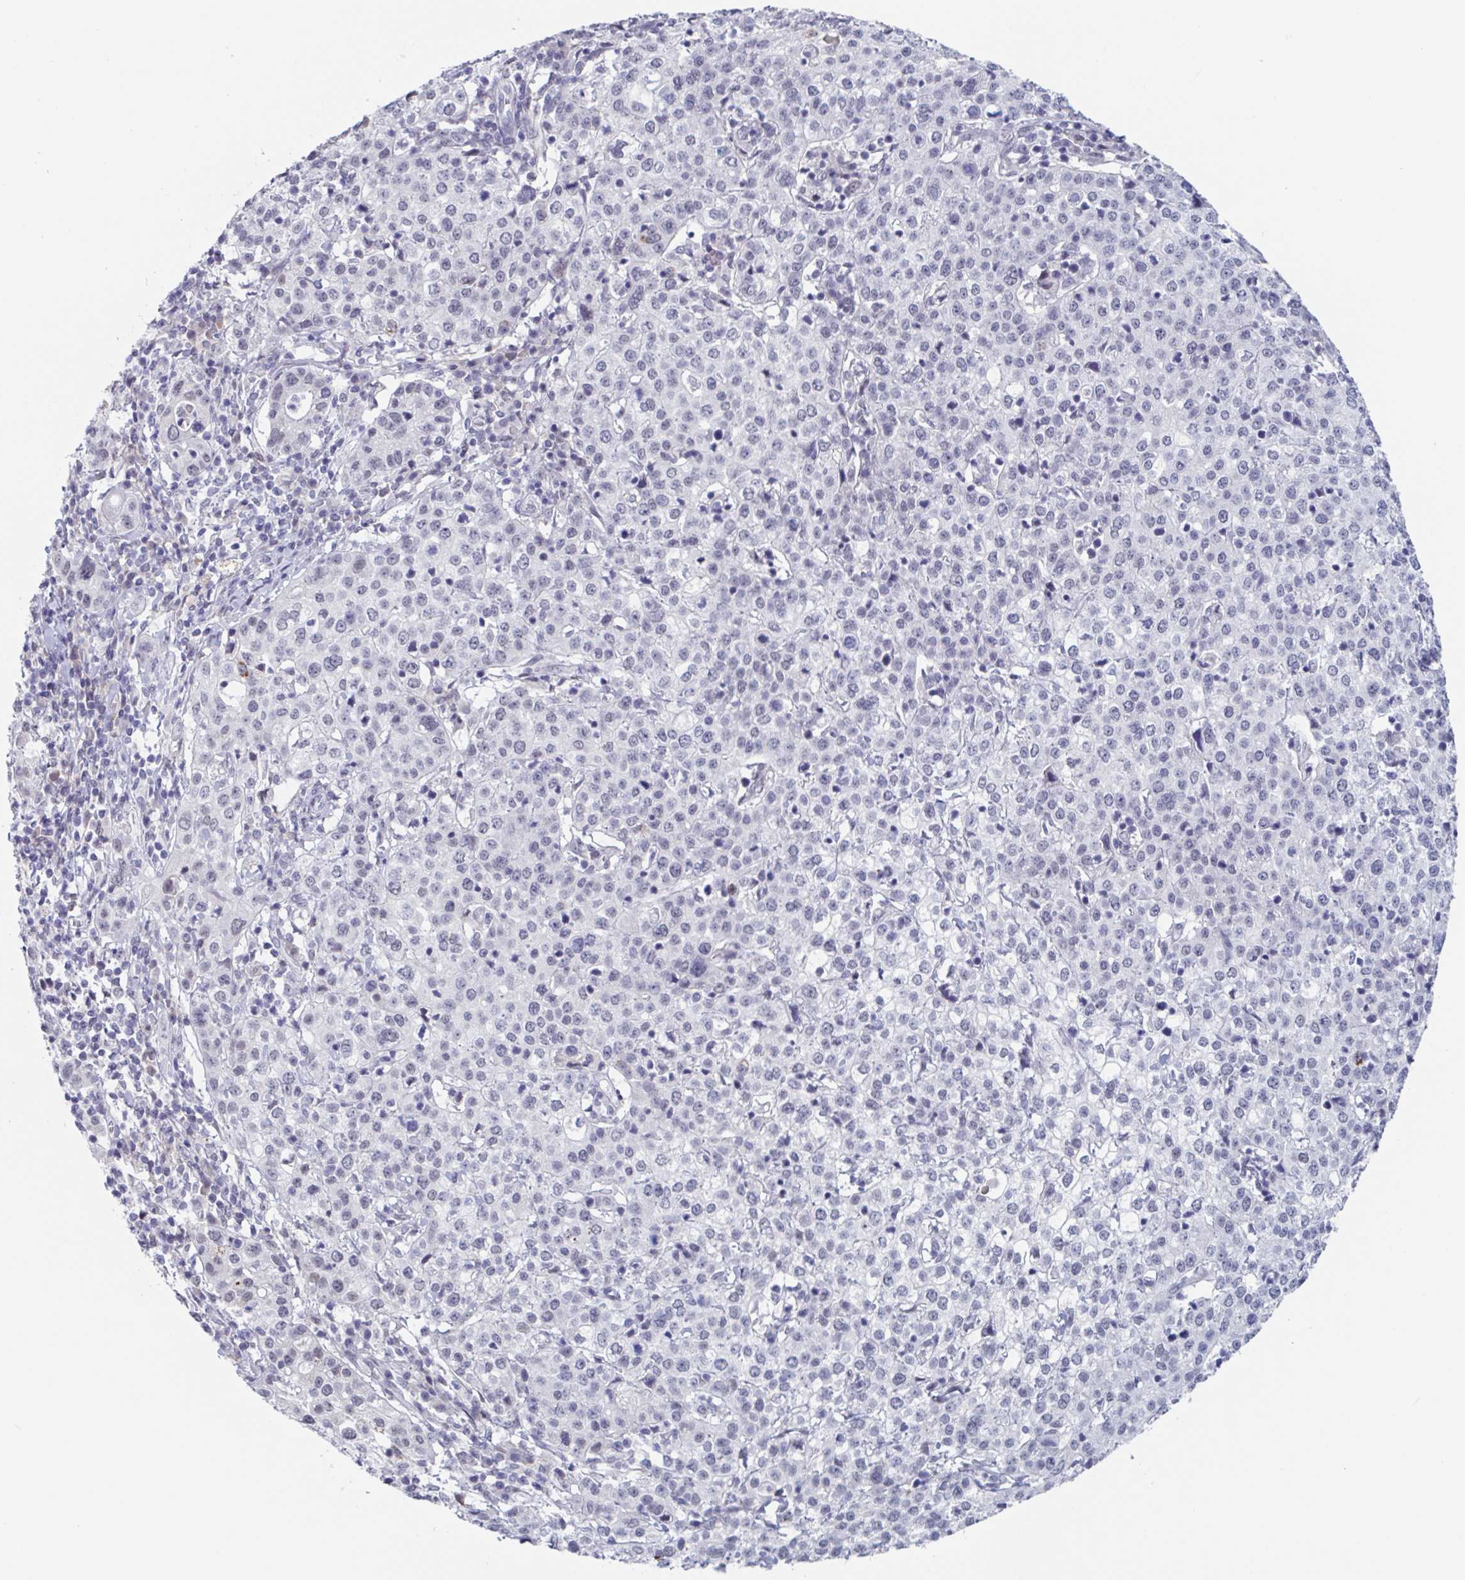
{"staining": {"intensity": "weak", "quantity": "<25%", "location": "nuclear"}, "tissue": "cervical cancer", "cell_type": "Tumor cells", "image_type": "cancer", "snomed": [{"axis": "morphology", "description": "Normal tissue, NOS"}, {"axis": "morphology", "description": "Adenocarcinoma, NOS"}, {"axis": "topography", "description": "Cervix"}], "caption": "The micrograph exhibits no staining of tumor cells in cervical adenocarcinoma.", "gene": "KDM4D", "patient": {"sex": "female", "age": 44}}